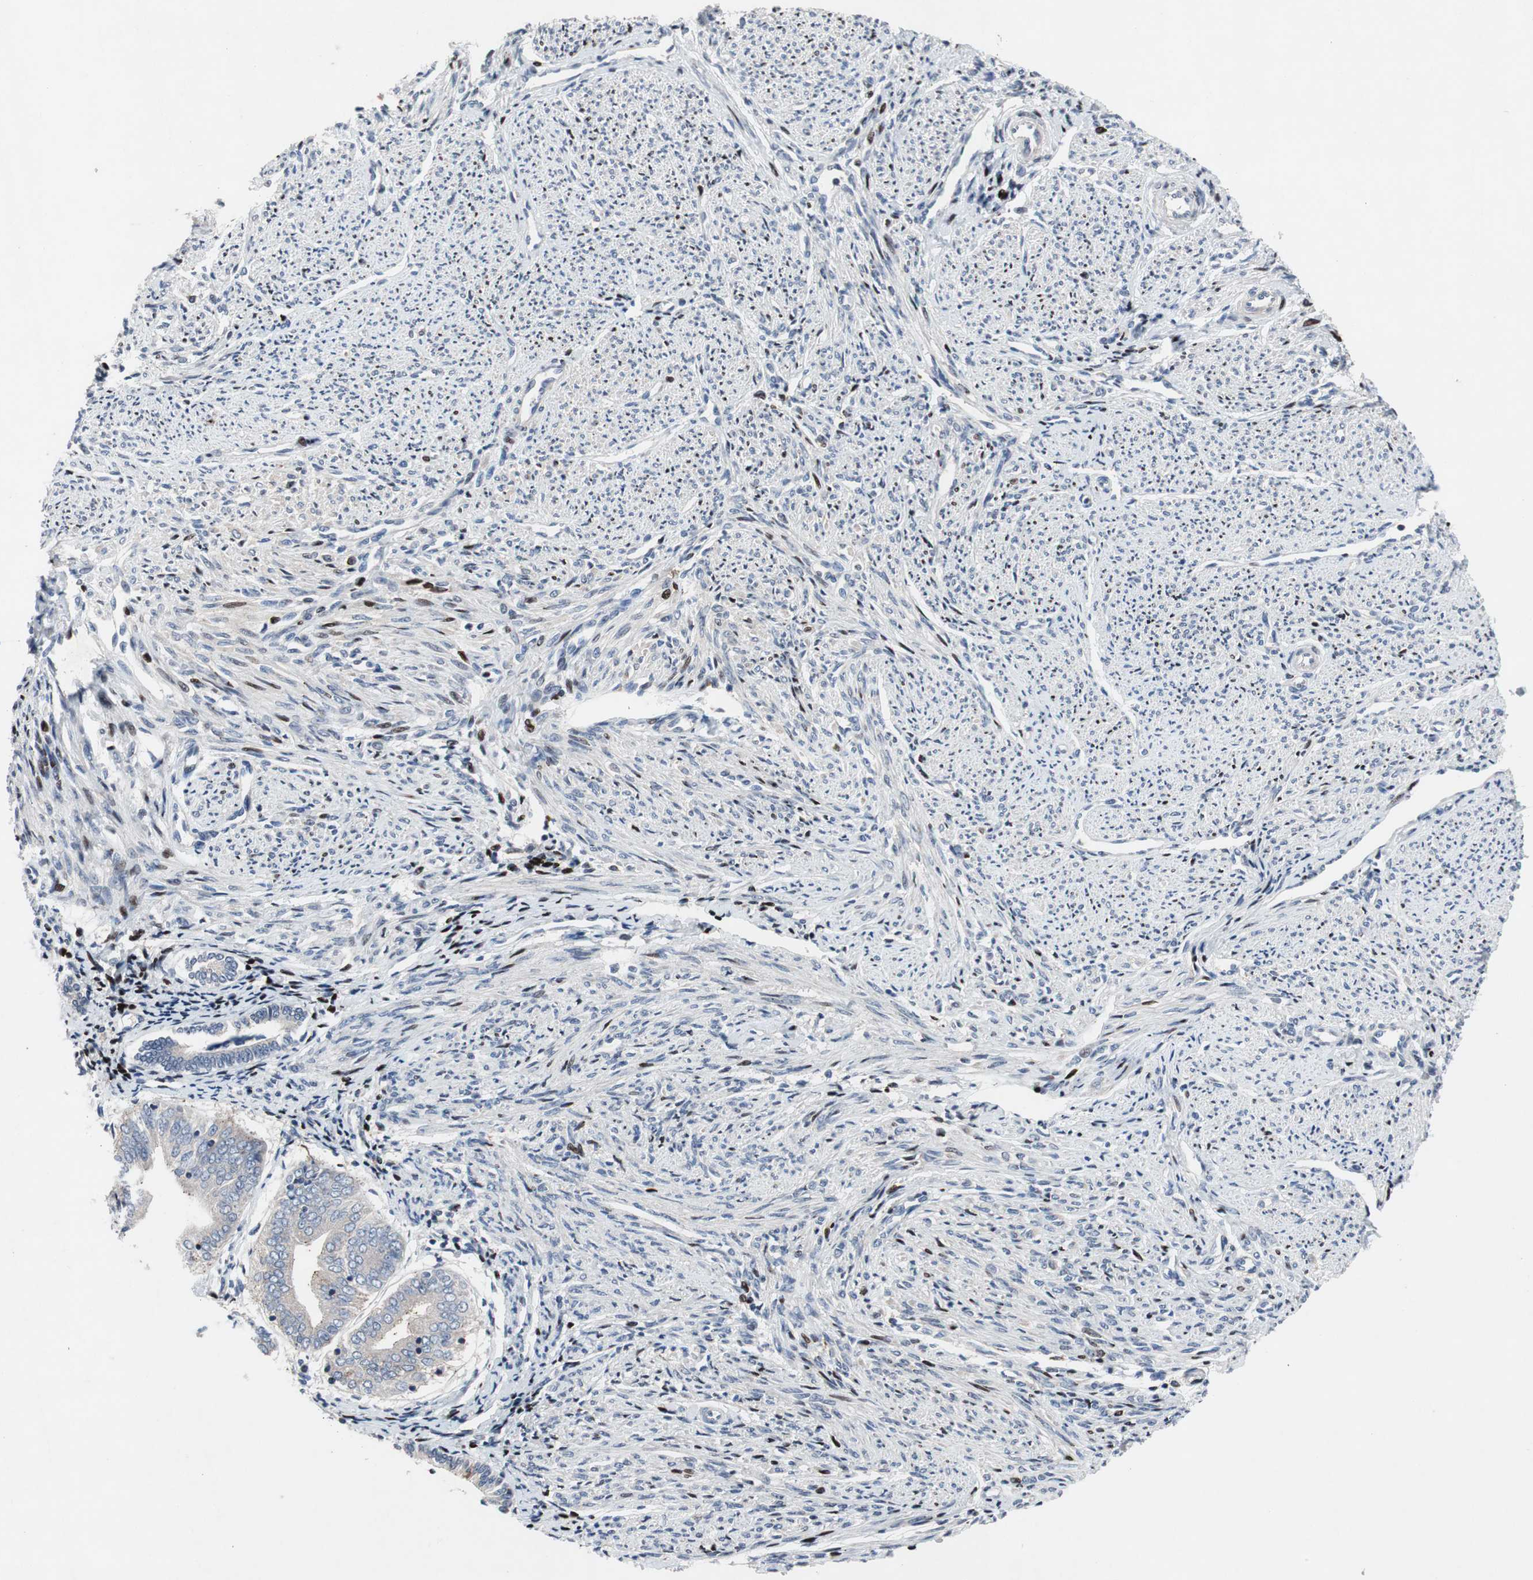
{"staining": {"intensity": "weak", "quantity": "<25%", "location": "nuclear"}, "tissue": "smooth muscle", "cell_type": "Smooth muscle cells", "image_type": "normal", "snomed": [{"axis": "morphology", "description": "Normal tissue, NOS"}, {"axis": "topography", "description": "Smooth muscle"}], "caption": "DAB (3,3'-diaminobenzidine) immunohistochemical staining of benign human smooth muscle displays no significant positivity in smooth muscle cells.", "gene": "MUTYH", "patient": {"sex": "female", "age": 65}}